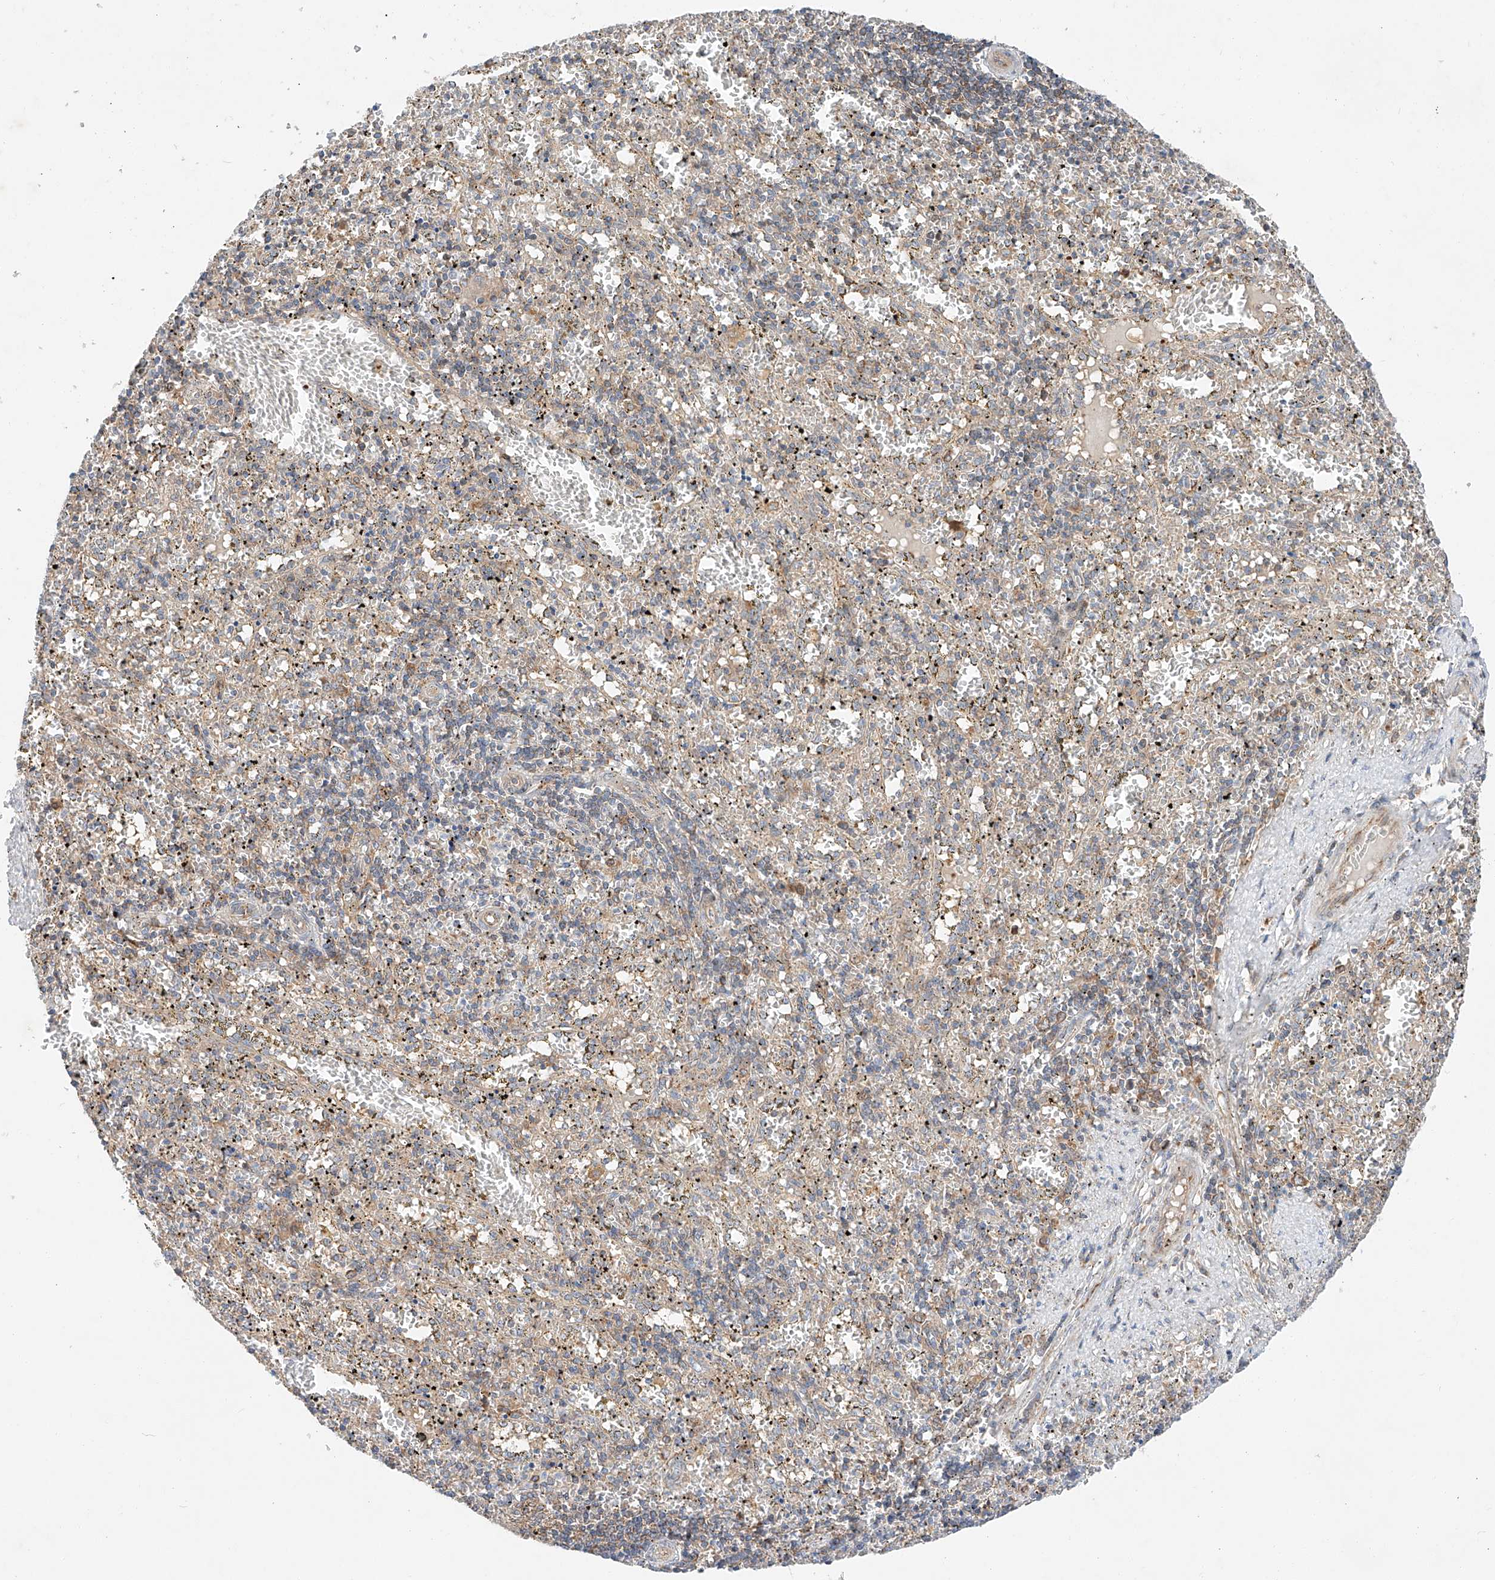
{"staining": {"intensity": "weak", "quantity": "25%-75%", "location": "cytoplasmic/membranous"}, "tissue": "spleen", "cell_type": "Cells in red pulp", "image_type": "normal", "snomed": [{"axis": "morphology", "description": "Normal tissue, NOS"}, {"axis": "topography", "description": "Spleen"}], "caption": "A micrograph showing weak cytoplasmic/membranous expression in approximately 25%-75% of cells in red pulp in benign spleen, as visualized by brown immunohistochemical staining.", "gene": "RUSC1", "patient": {"sex": "male", "age": 11}}